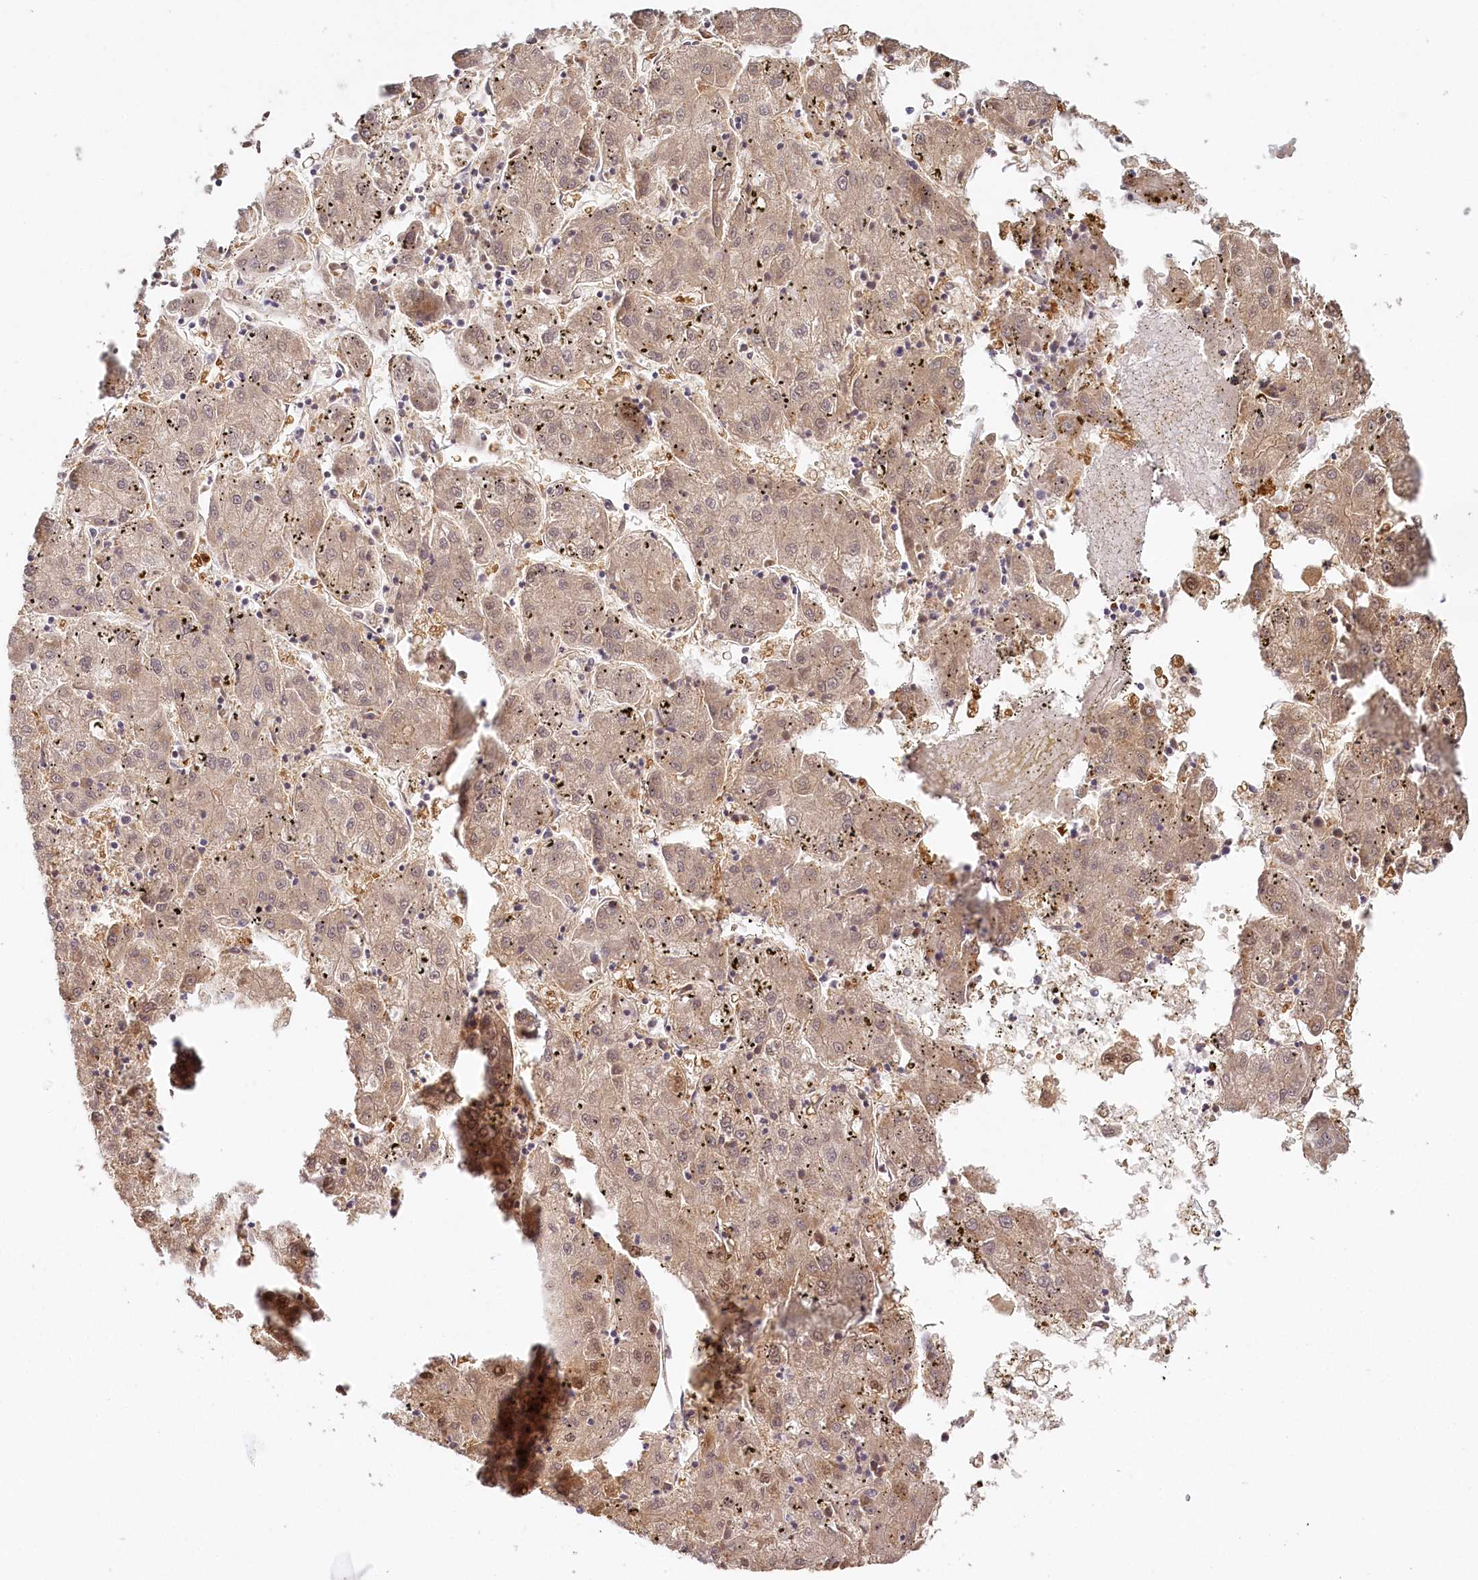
{"staining": {"intensity": "weak", "quantity": ">75%", "location": "cytoplasmic/membranous,nuclear"}, "tissue": "liver cancer", "cell_type": "Tumor cells", "image_type": "cancer", "snomed": [{"axis": "morphology", "description": "Carcinoma, Hepatocellular, NOS"}, {"axis": "topography", "description": "Liver"}], "caption": "High-magnification brightfield microscopy of hepatocellular carcinoma (liver) stained with DAB (3,3'-diaminobenzidine) (brown) and counterstained with hematoxylin (blue). tumor cells exhibit weak cytoplasmic/membranous and nuclear positivity is appreciated in about>75% of cells.", "gene": "HPD", "patient": {"sex": "male", "age": 72}}